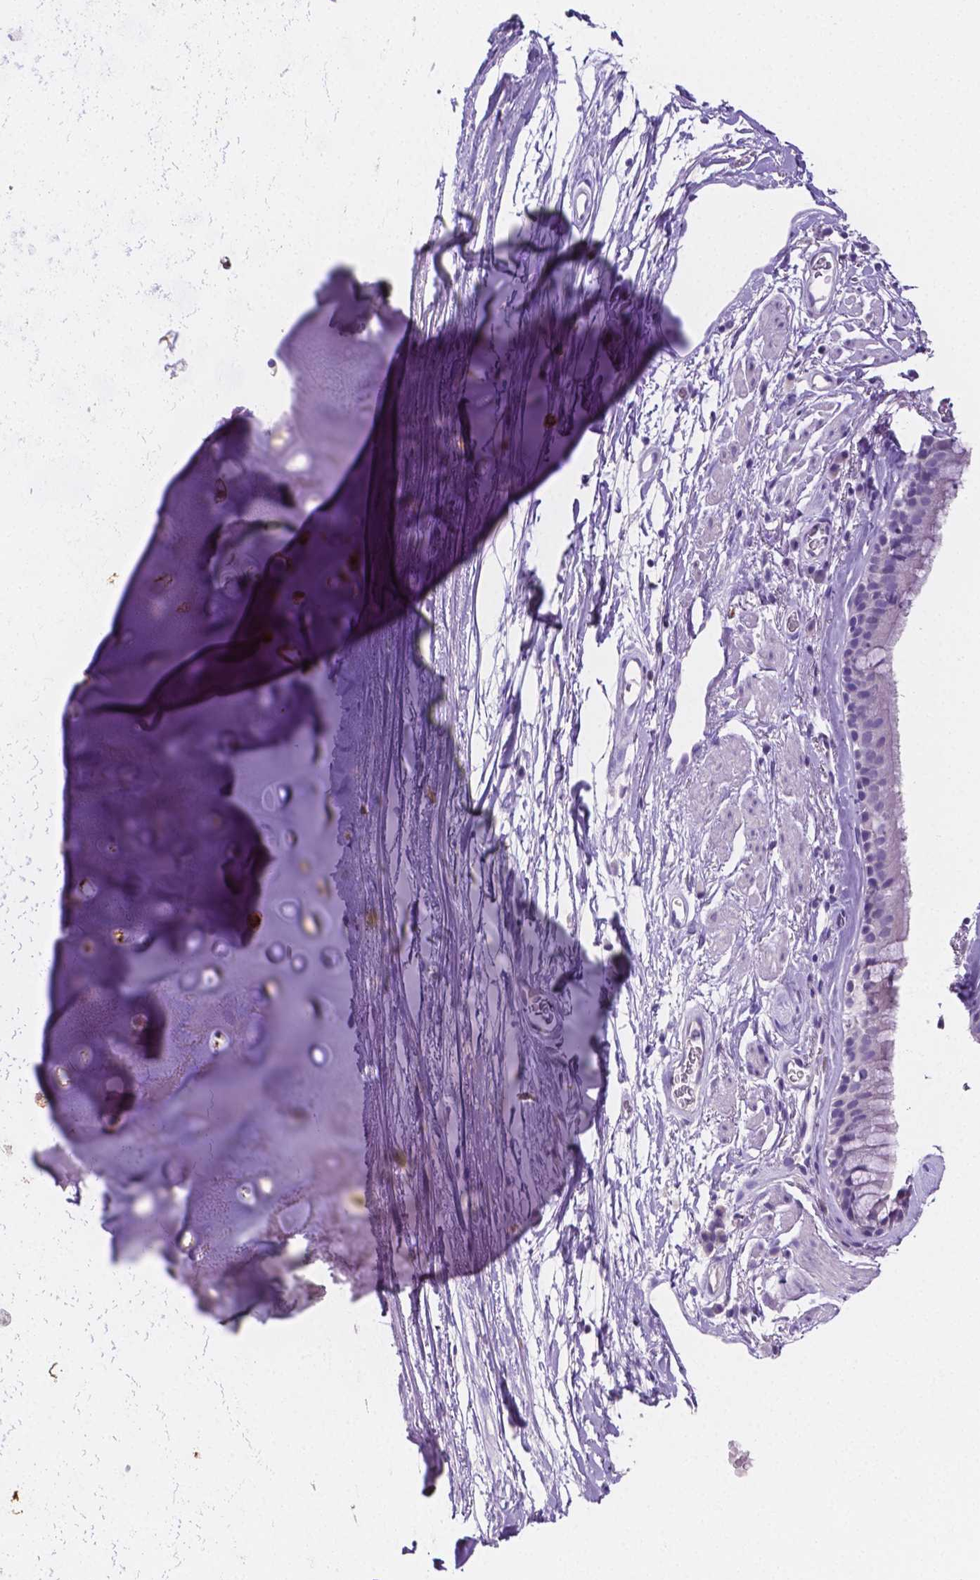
{"staining": {"intensity": "negative", "quantity": "none", "location": "none"}, "tissue": "bronchus", "cell_type": "Respiratory epithelial cells", "image_type": "normal", "snomed": [{"axis": "morphology", "description": "Normal tissue, NOS"}, {"axis": "topography", "description": "Cartilage tissue"}, {"axis": "topography", "description": "Bronchus"}], "caption": "Image shows no protein expression in respiratory epithelial cells of normal bronchus.", "gene": "SLC22A2", "patient": {"sex": "male", "age": 58}}